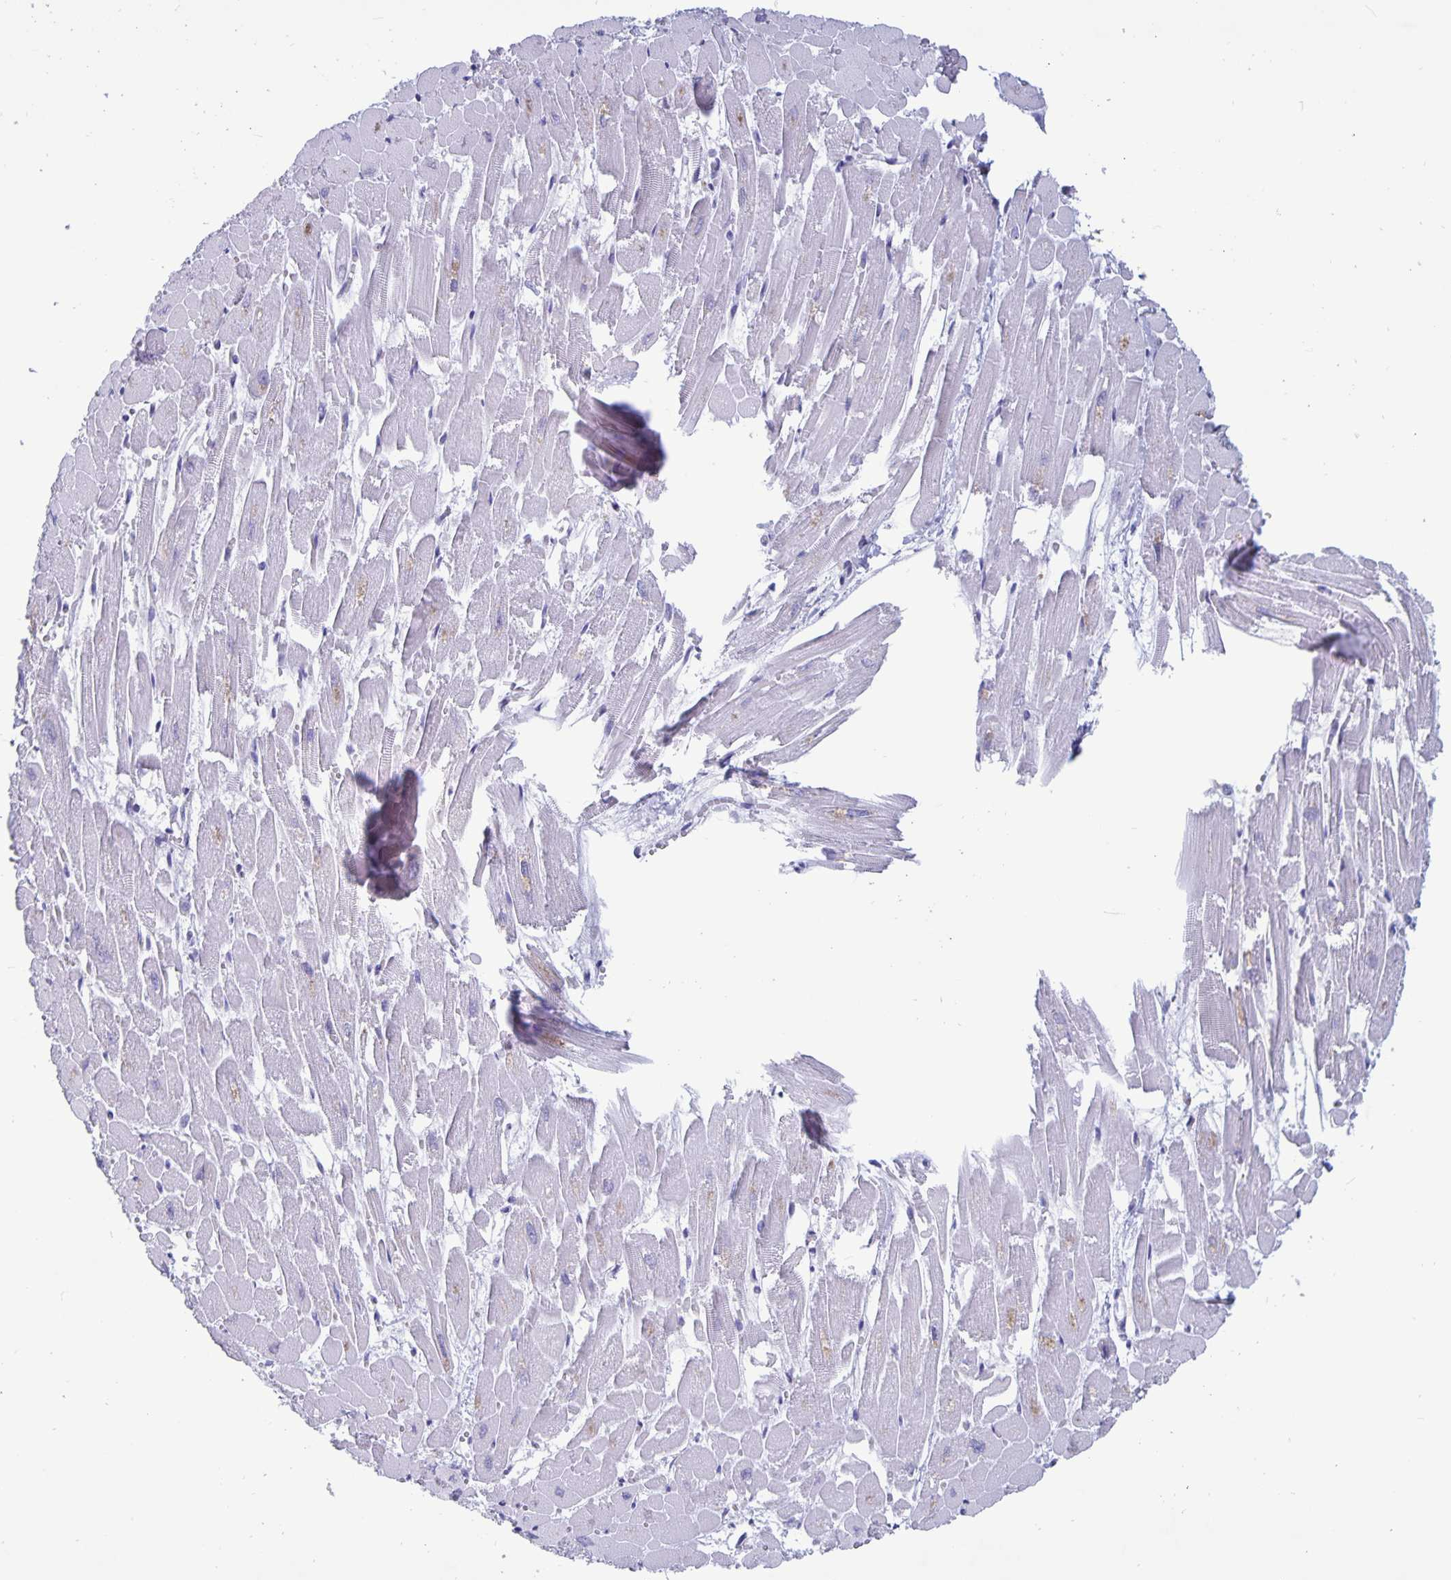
{"staining": {"intensity": "negative", "quantity": "none", "location": "none"}, "tissue": "heart muscle", "cell_type": "Cardiomyocytes", "image_type": "normal", "snomed": [{"axis": "morphology", "description": "Normal tissue, NOS"}, {"axis": "topography", "description": "Heart"}], "caption": "Immunohistochemical staining of benign heart muscle shows no significant positivity in cardiomyocytes. The staining was performed using DAB to visualize the protein expression in brown, while the nuclei were stained in blue with hematoxylin (Magnification: 20x).", "gene": "BPIFA3", "patient": {"sex": "female", "age": 52}}